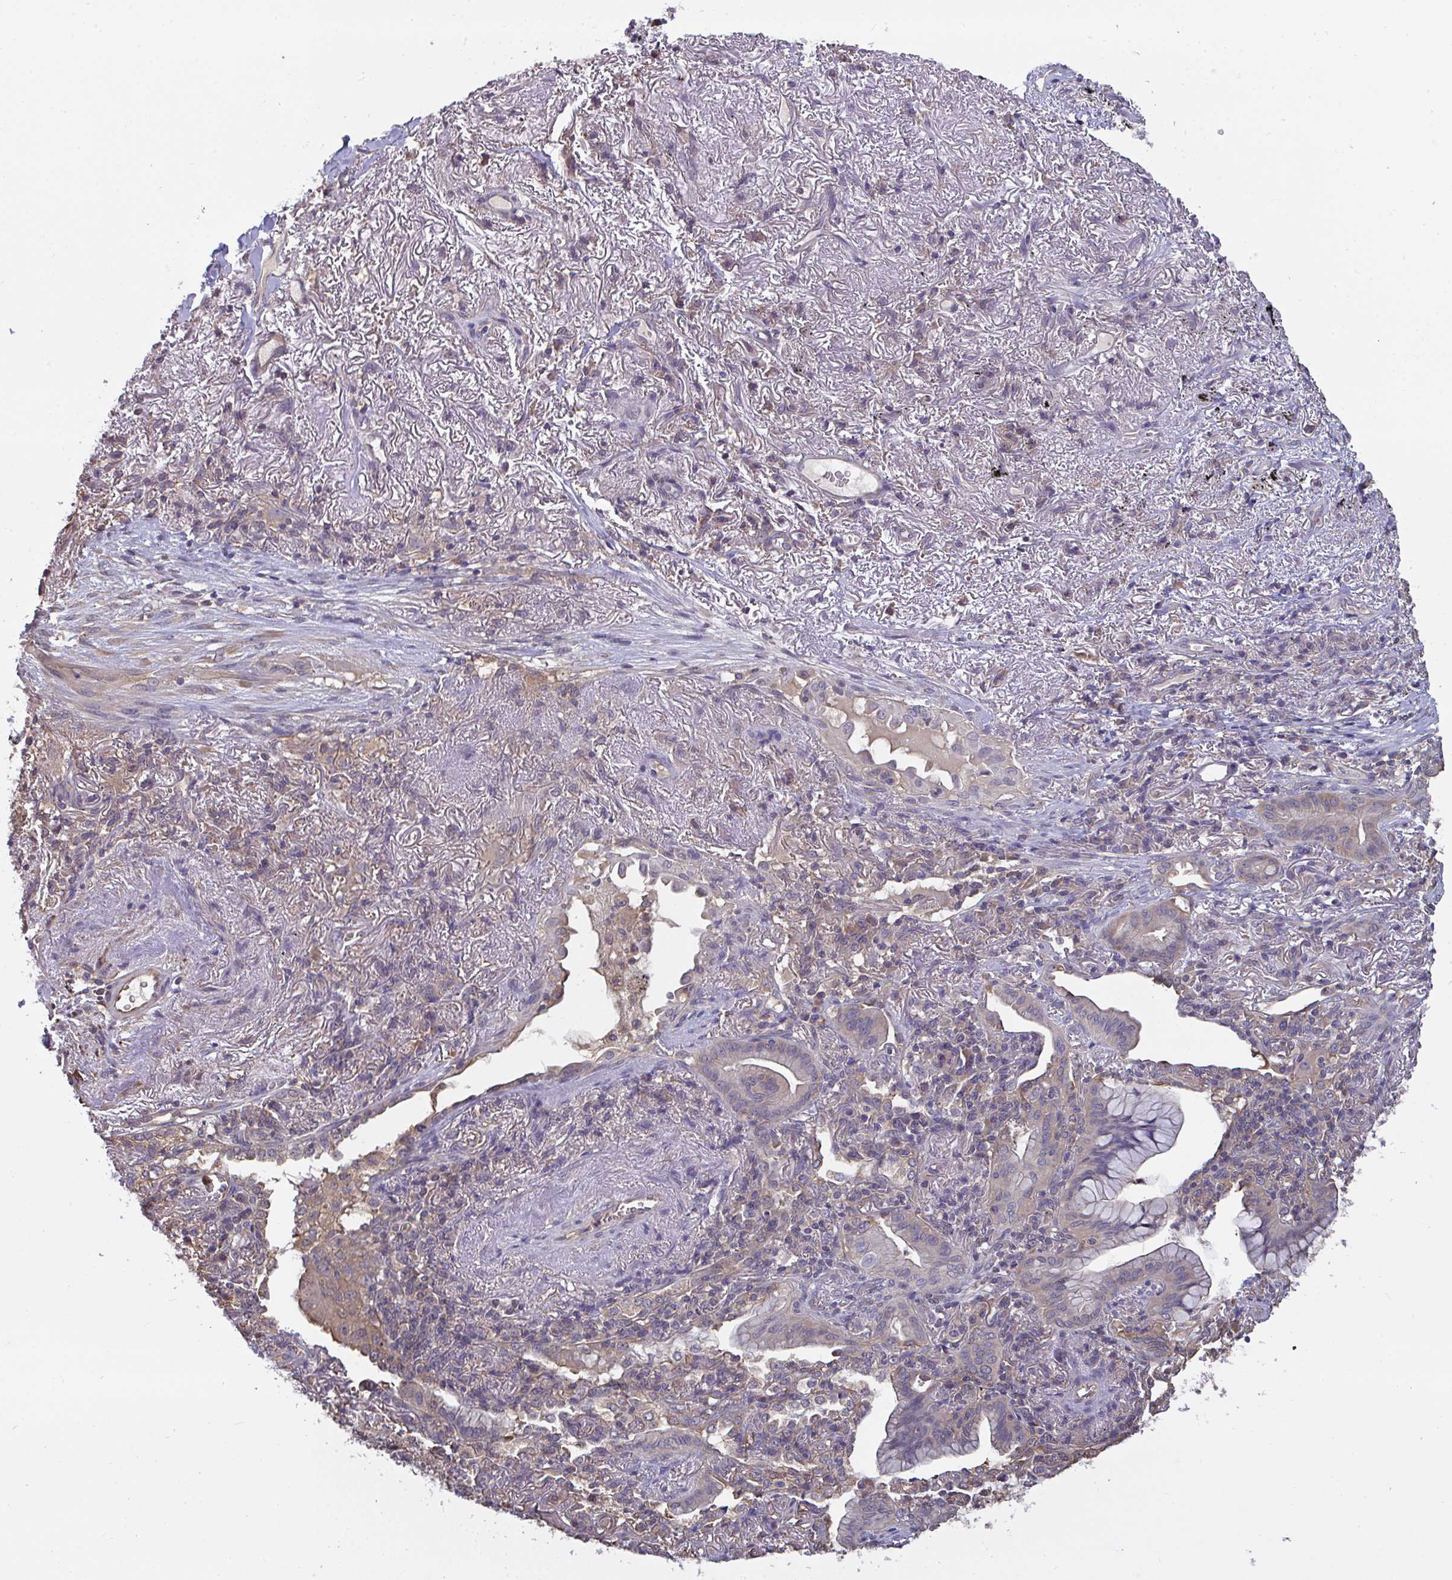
{"staining": {"intensity": "weak", "quantity": "<25%", "location": "cytoplasmic/membranous"}, "tissue": "lung cancer", "cell_type": "Tumor cells", "image_type": "cancer", "snomed": [{"axis": "morphology", "description": "Adenocarcinoma, NOS"}, {"axis": "topography", "description": "Lung"}], "caption": "A histopathology image of lung cancer (adenocarcinoma) stained for a protein demonstrates no brown staining in tumor cells. The staining is performed using DAB brown chromogen with nuclei counter-stained in using hematoxylin.", "gene": "TTC9C", "patient": {"sex": "male", "age": 77}}